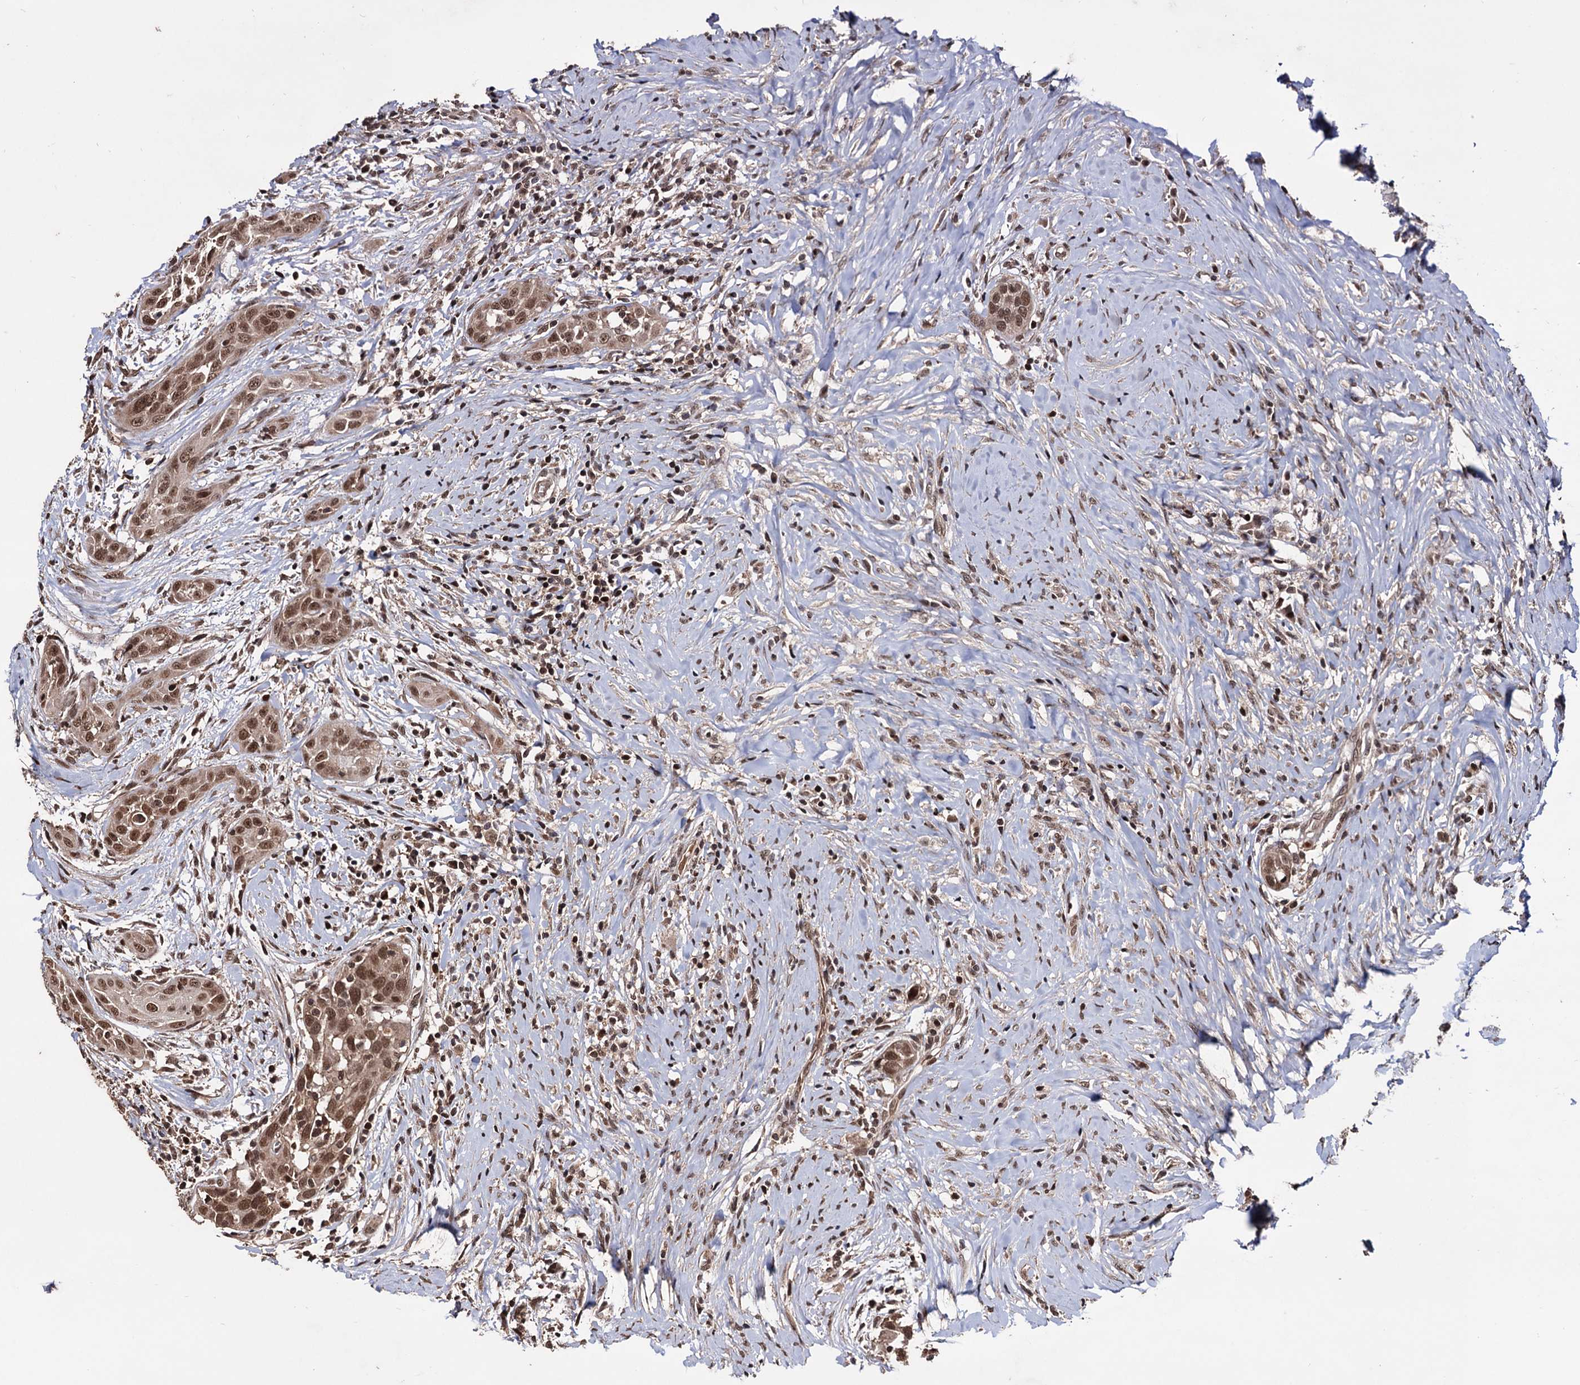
{"staining": {"intensity": "moderate", "quantity": ">75%", "location": "cytoplasmic/membranous,nuclear"}, "tissue": "head and neck cancer", "cell_type": "Tumor cells", "image_type": "cancer", "snomed": [{"axis": "morphology", "description": "Squamous cell carcinoma, NOS"}, {"axis": "topography", "description": "Oral tissue"}, {"axis": "topography", "description": "Head-Neck"}], "caption": "The photomicrograph reveals a brown stain indicating the presence of a protein in the cytoplasmic/membranous and nuclear of tumor cells in head and neck squamous cell carcinoma.", "gene": "KLF5", "patient": {"sex": "female", "age": 50}}